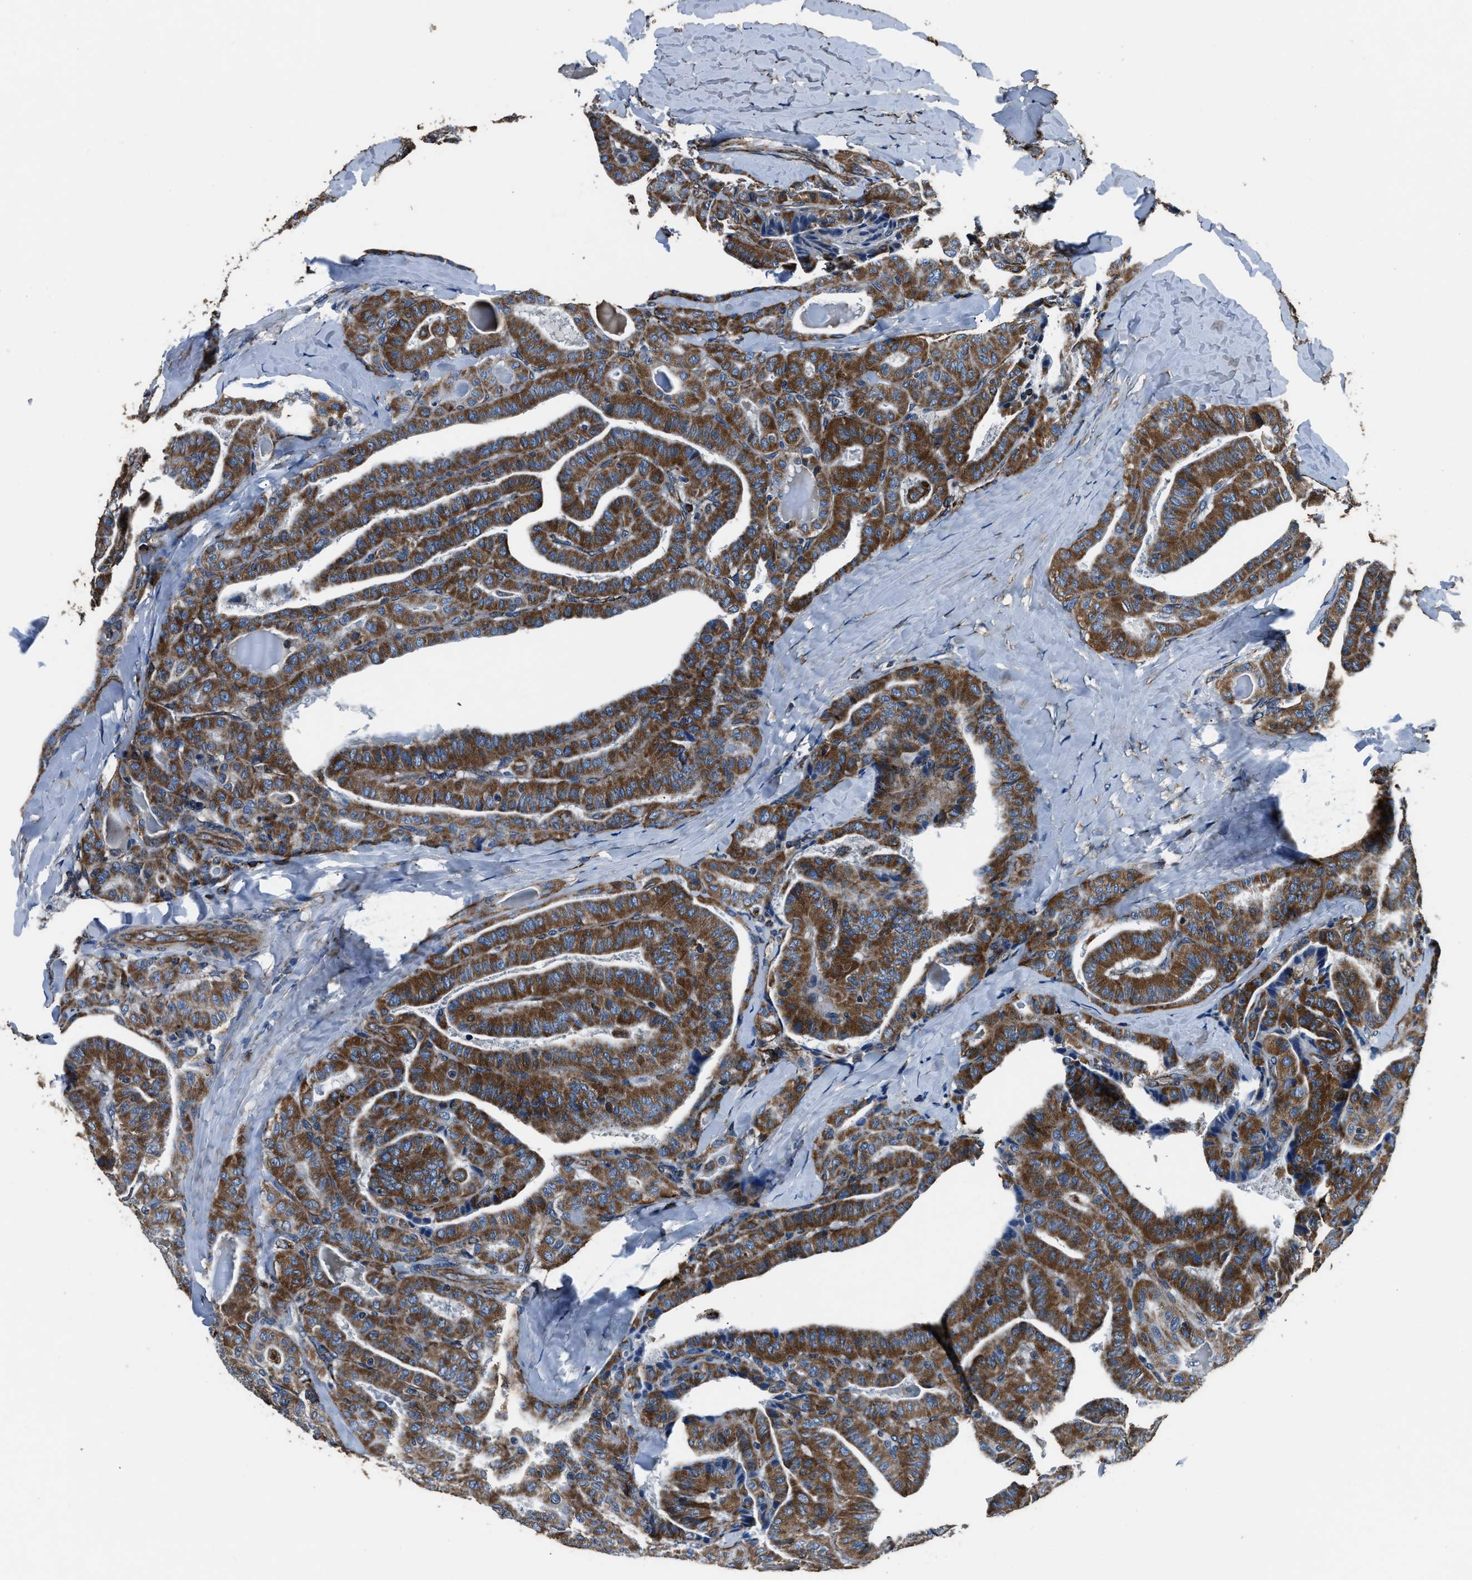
{"staining": {"intensity": "strong", "quantity": ">75%", "location": "cytoplasmic/membranous"}, "tissue": "thyroid cancer", "cell_type": "Tumor cells", "image_type": "cancer", "snomed": [{"axis": "morphology", "description": "Papillary adenocarcinoma, NOS"}, {"axis": "topography", "description": "Thyroid gland"}], "caption": "Immunohistochemistry histopathology image of thyroid papillary adenocarcinoma stained for a protein (brown), which demonstrates high levels of strong cytoplasmic/membranous staining in approximately >75% of tumor cells.", "gene": "OGDH", "patient": {"sex": "male", "age": 77}}